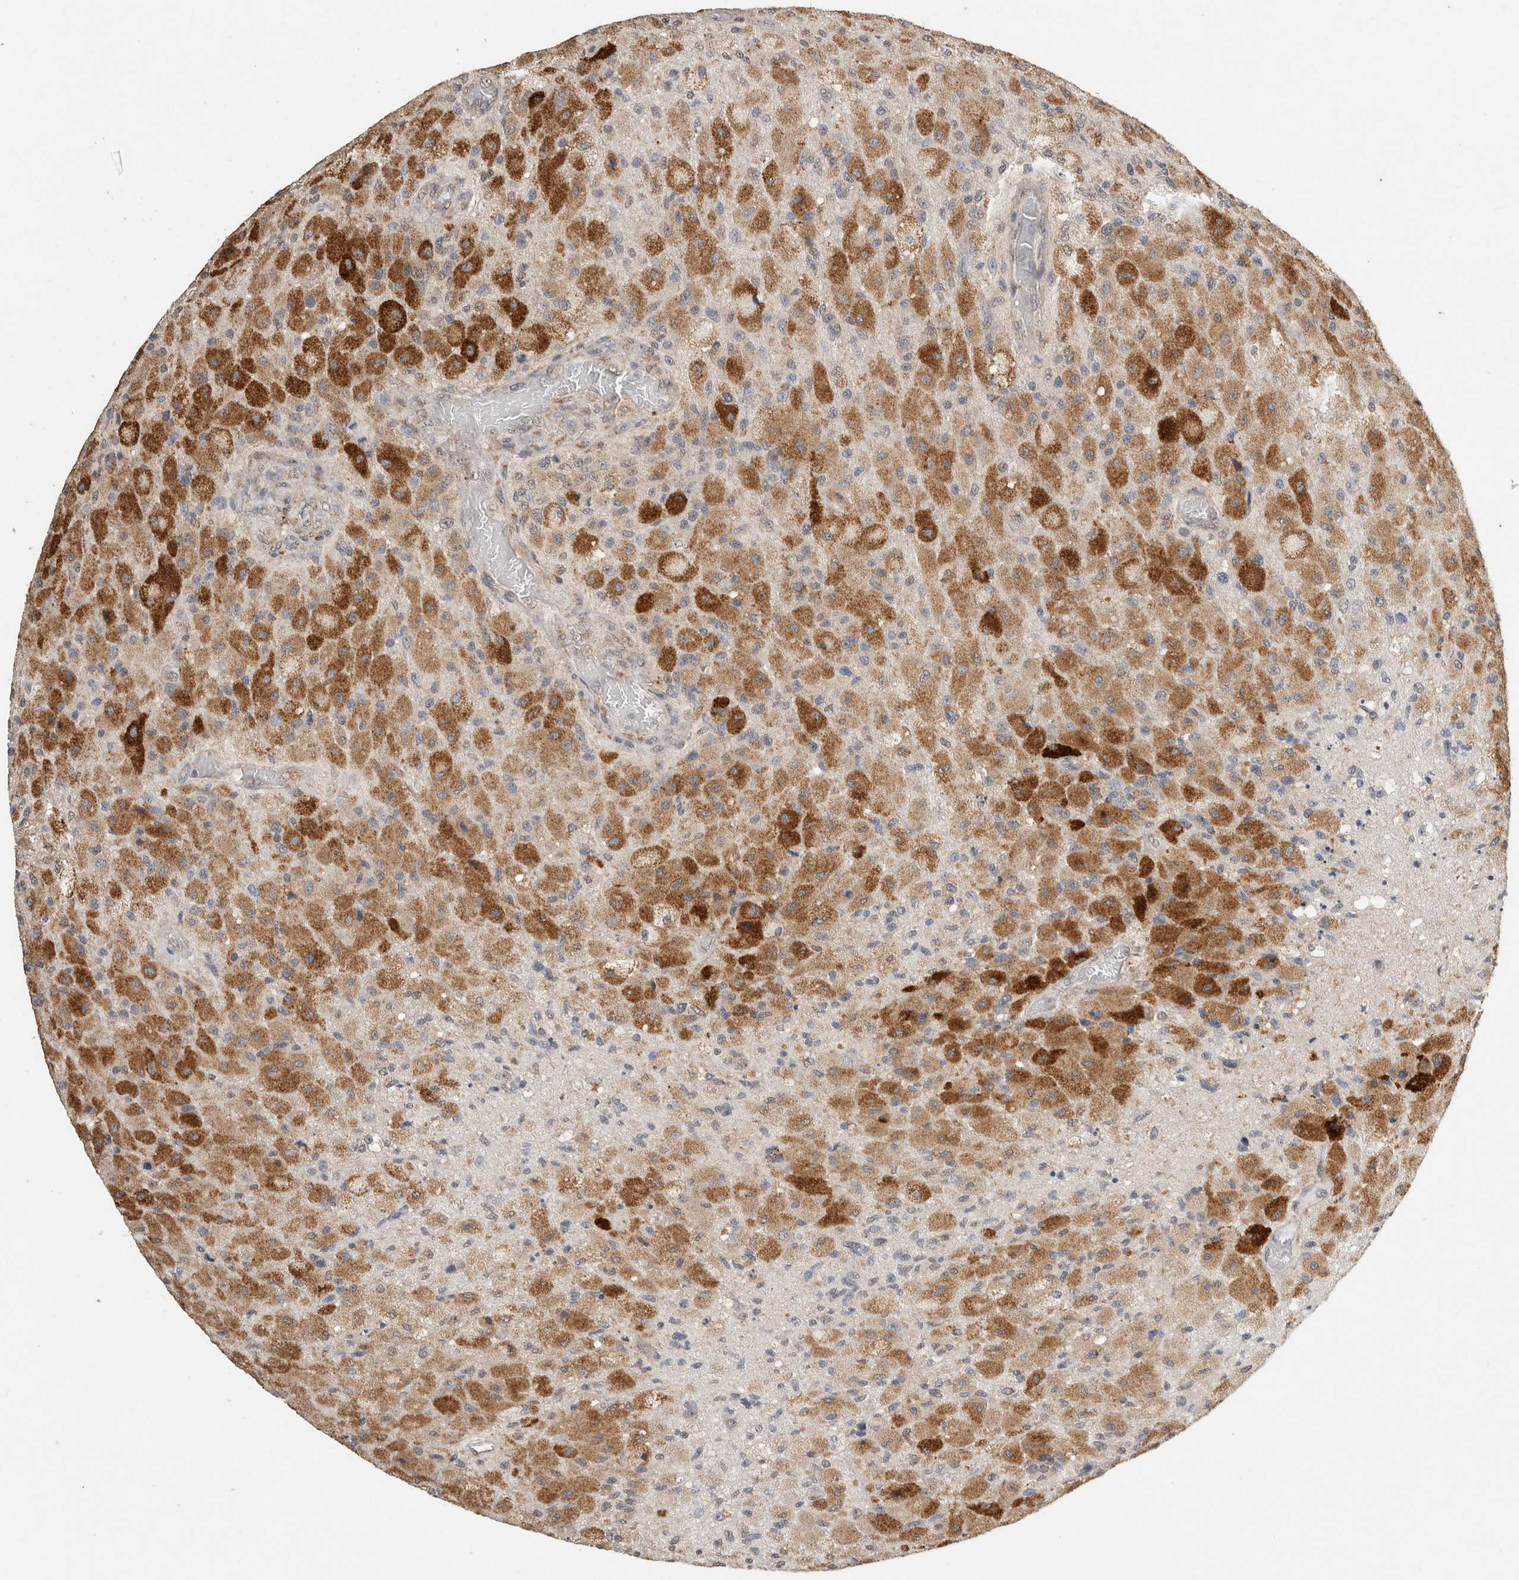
{"staining": {"intensity": "strong", "quantity": "25%-75%", "location": "cytoplasmic/membranous"}, "tissue": "glioma", "cell_type": "Tumor cells", "image_type": "cancer", "snomed": [{"axis": "morphology", "description": "Normal tissue, NOS"}, {"axis": "morphology", "description": "Glioma, malignant, High grade"}, {"axis": "topography", "description": "Cerebral cortex"}], "caption": "Immunohistochemistry (IHC) micrograph of malignant glioma (high-grade) stained for a protein (brown), which demonstrates high levels of strong cytoplasmic/membranous staining in approximately 25%-75% of tumor cells.", "gene": "C1QTNF5", "patient": {"sex": "male", "age": 77}}